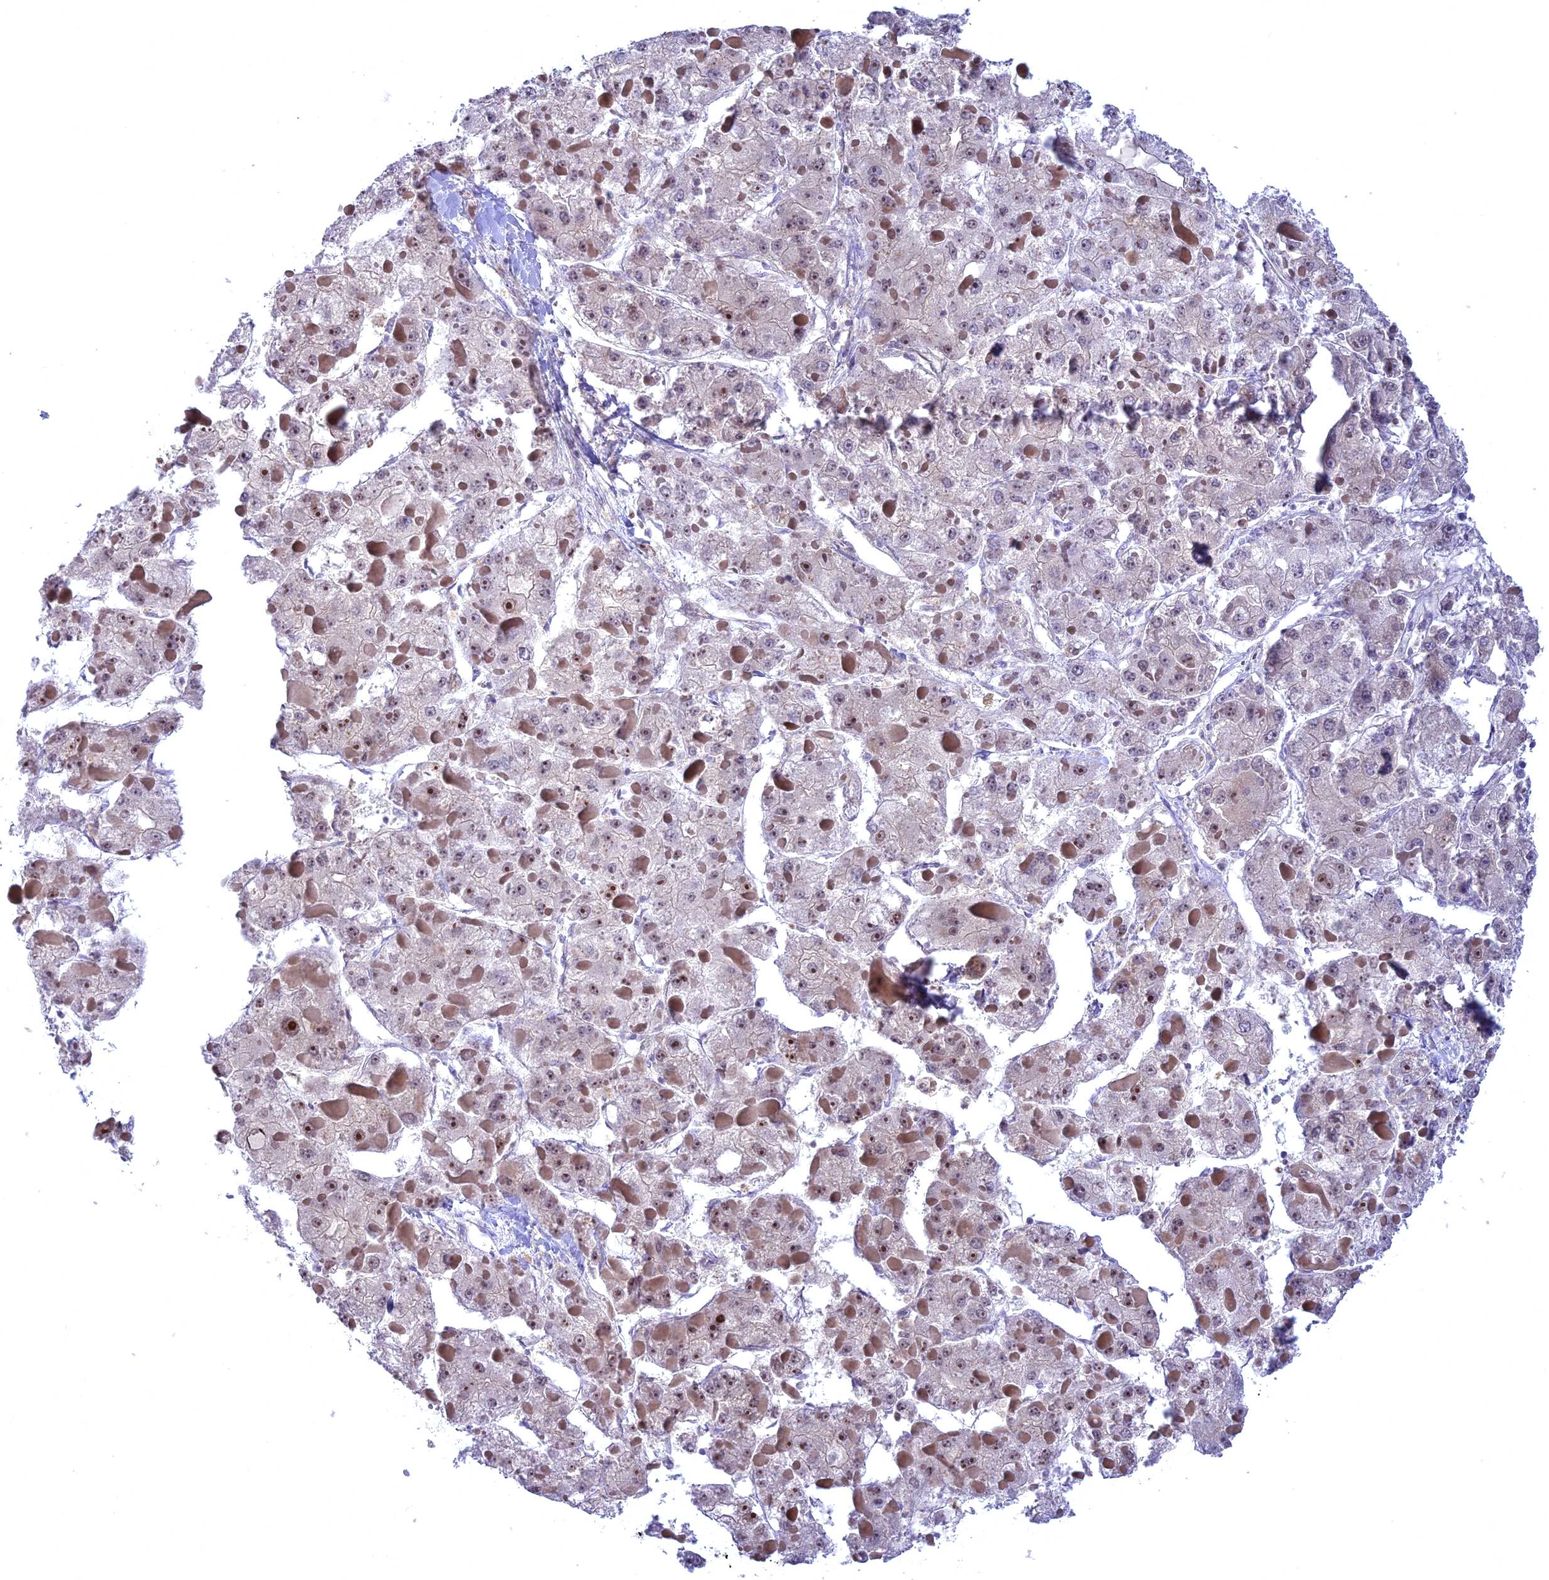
{"staining": {"intensity": "moderate", "quantity": "25%-75%", "location": "nuclear"}, "tissue": "liver cancer", "cell_type": "Tumor cells", "image_type": "cancer", "snomed": [{"axis": "morphology", "description": "Carcinoma, Hepatocellular, NOS"}, {"axis": "topography", "description": "Liver"}], "caption": "Immunohistochemistry photomicrograph of neoplastic tissue: human liver cancer stained using IHC reveals medium levels of moderate protein expression localized specifically in the nuclear of tumor cells, appearing as a nuclear brown color.", "gene": "CENPV", "patient": {"sex": "female", "age": 73}}